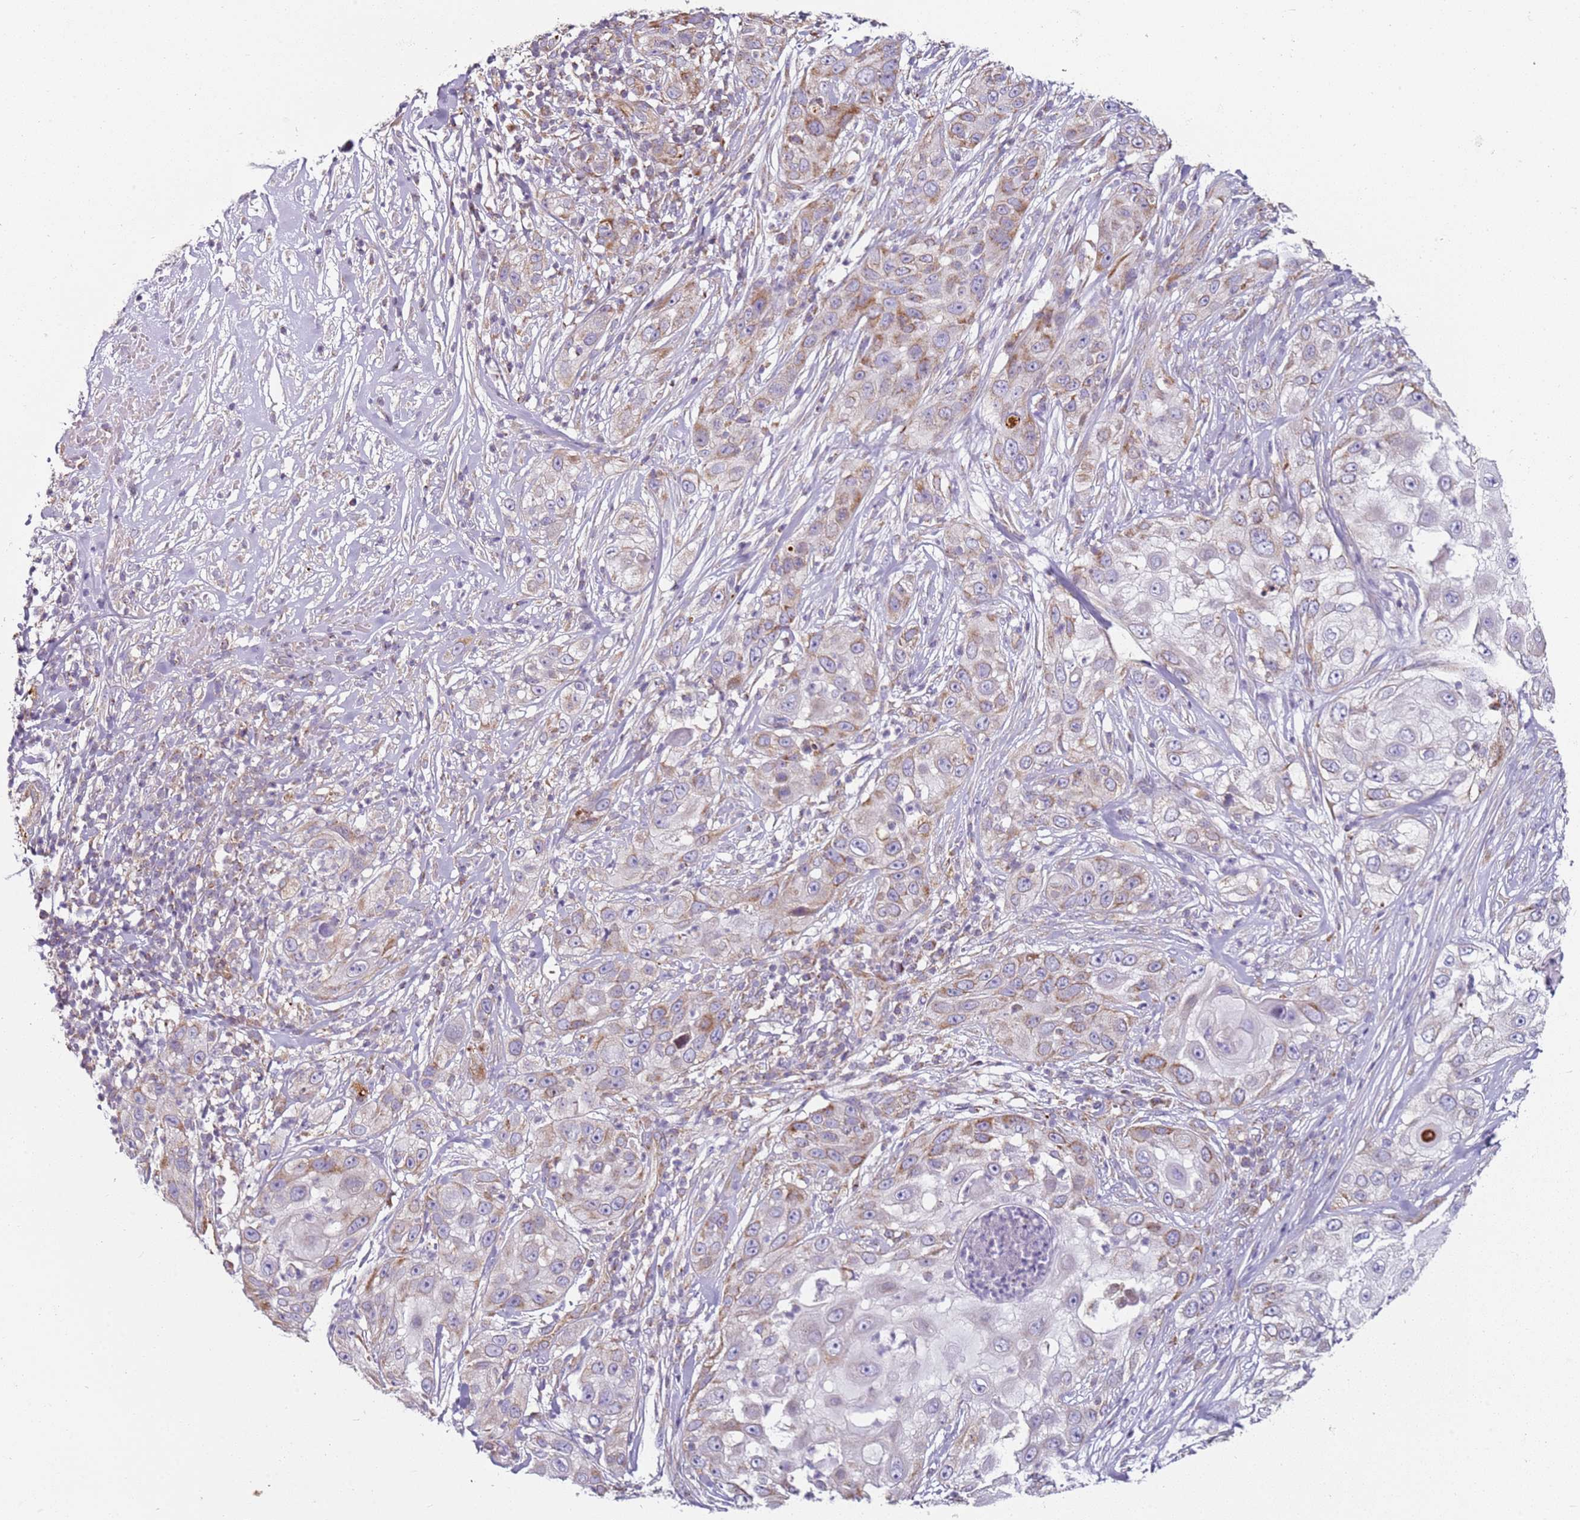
{"staining": {"intensity": "moderate", "quantity": ">75%", "location": "cytoplasmic/membranous"}, "tissue": "skin cancer", "cell_type": "Tumor cells", "image_type": "cancer", "snomed": [{"axis": "morphology", "description": "Squamous cell carcinoma, NOS"}, {"axis": "topography", "description": "Skin"}], "caption": "Protein expression by immunohistochemistry (IHC) shows moderate cytoplasmic/membranous expression in about >75% of tumor cells in squamous cell carcinoma (skin).", "gene": "ALS2", "patient": {"sex": "female", "age": 44}}